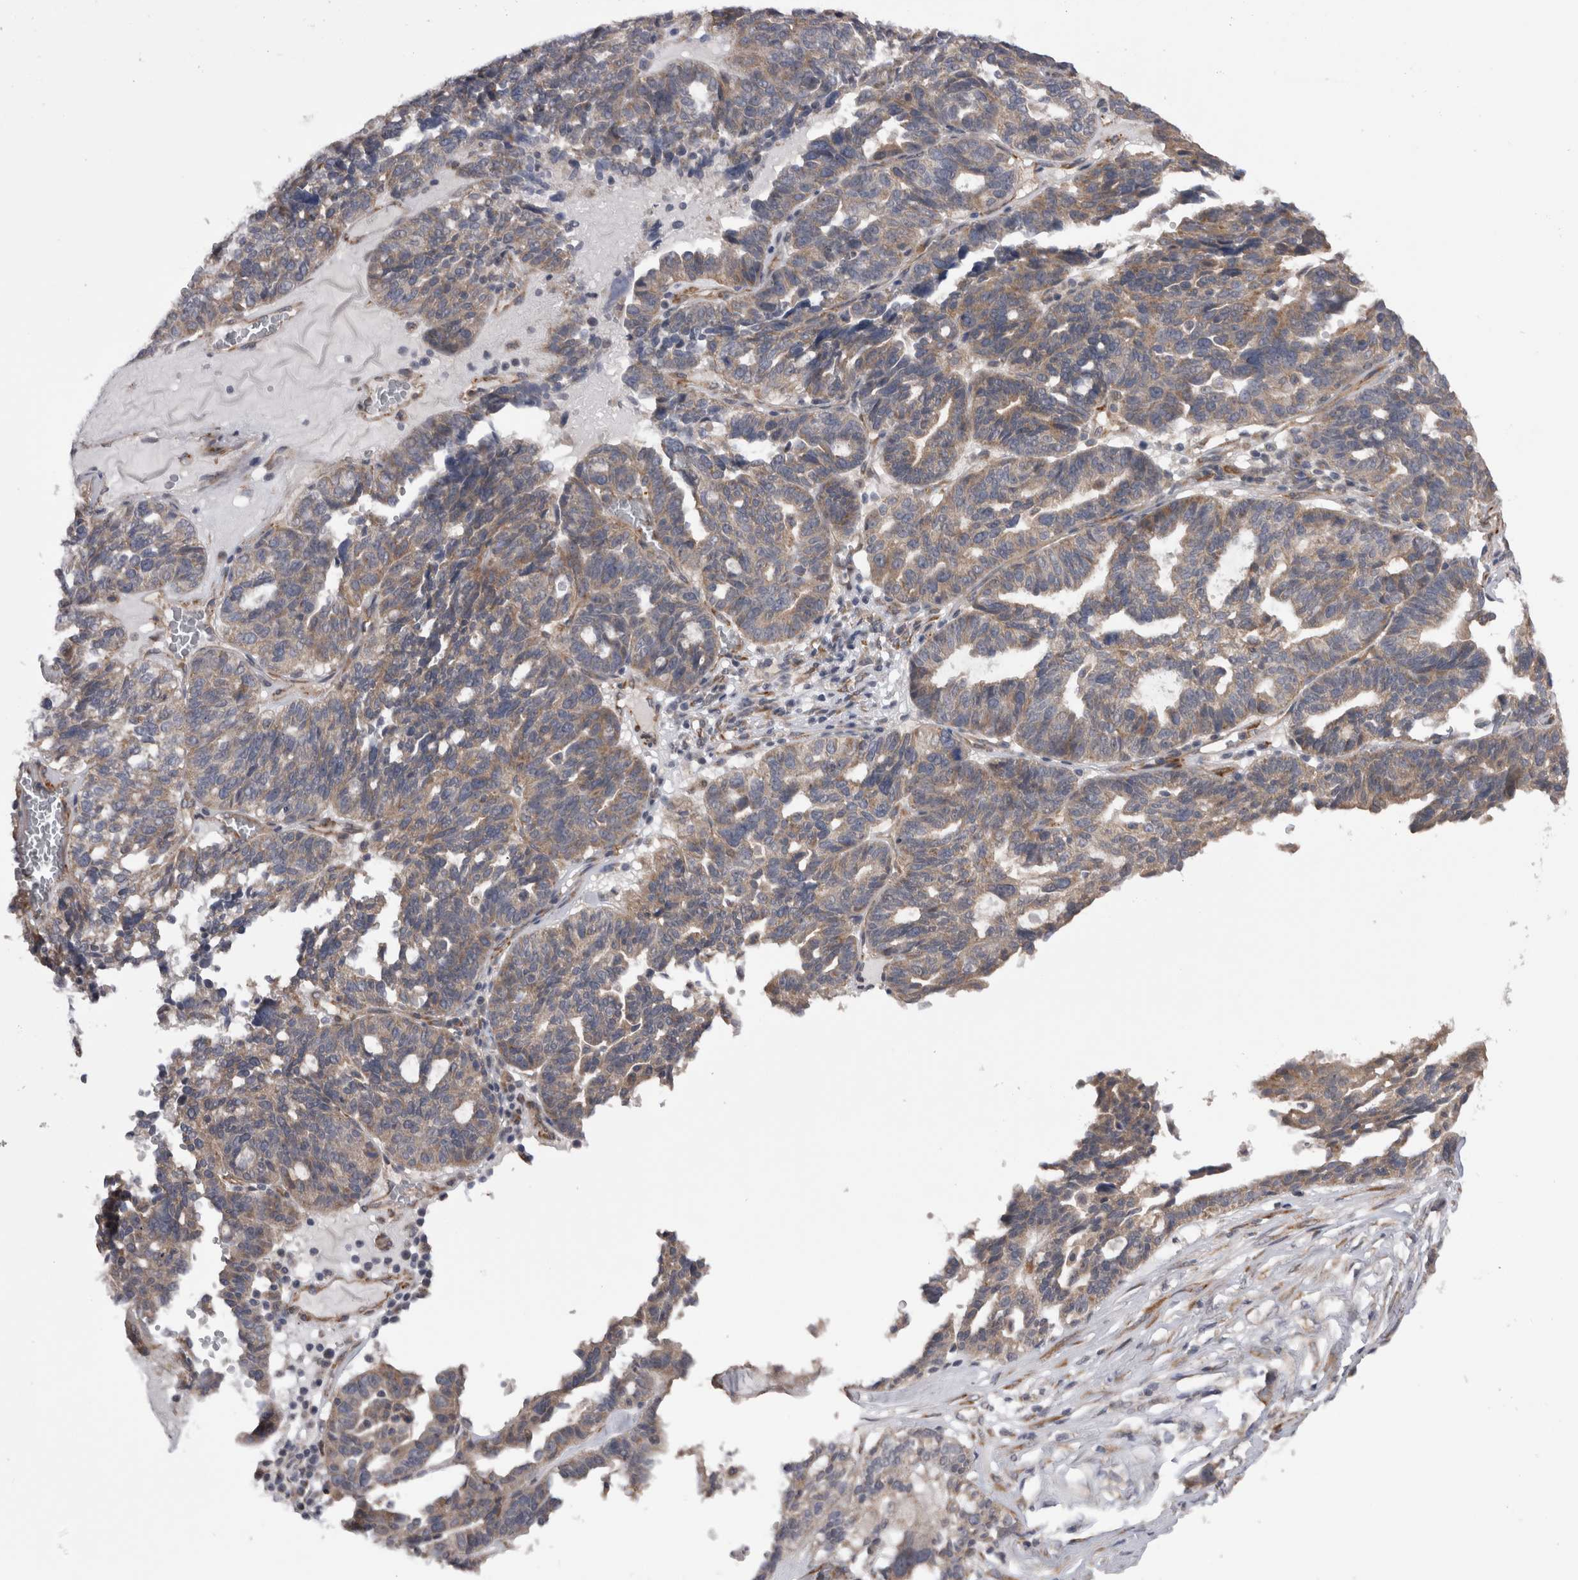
{"staining": {"intensity": "weak", "quantity": ">75%", "location": "cytoplasmic/membranous"}, "tissue": "ovarian cancer", "cell_type": "Tumor cells", "image_type": "cancer", "snomed": [{"axis": "morphology", "description": "Cystadenocarcinoma, serous, NOS"}, {"axis": "topography", "description": "Ovary"}], "caption": "Protein expression analysis of serous cystadenocarcinoma (ovarian) shows weak cytoplasmic/membranous staining in about >75% of tumor cells. (DAB IHC, brown staining for protein, blue staining for nuclei).", "gene": "ARHGAP29", "patient": {"sex": "female", "age": 59}}